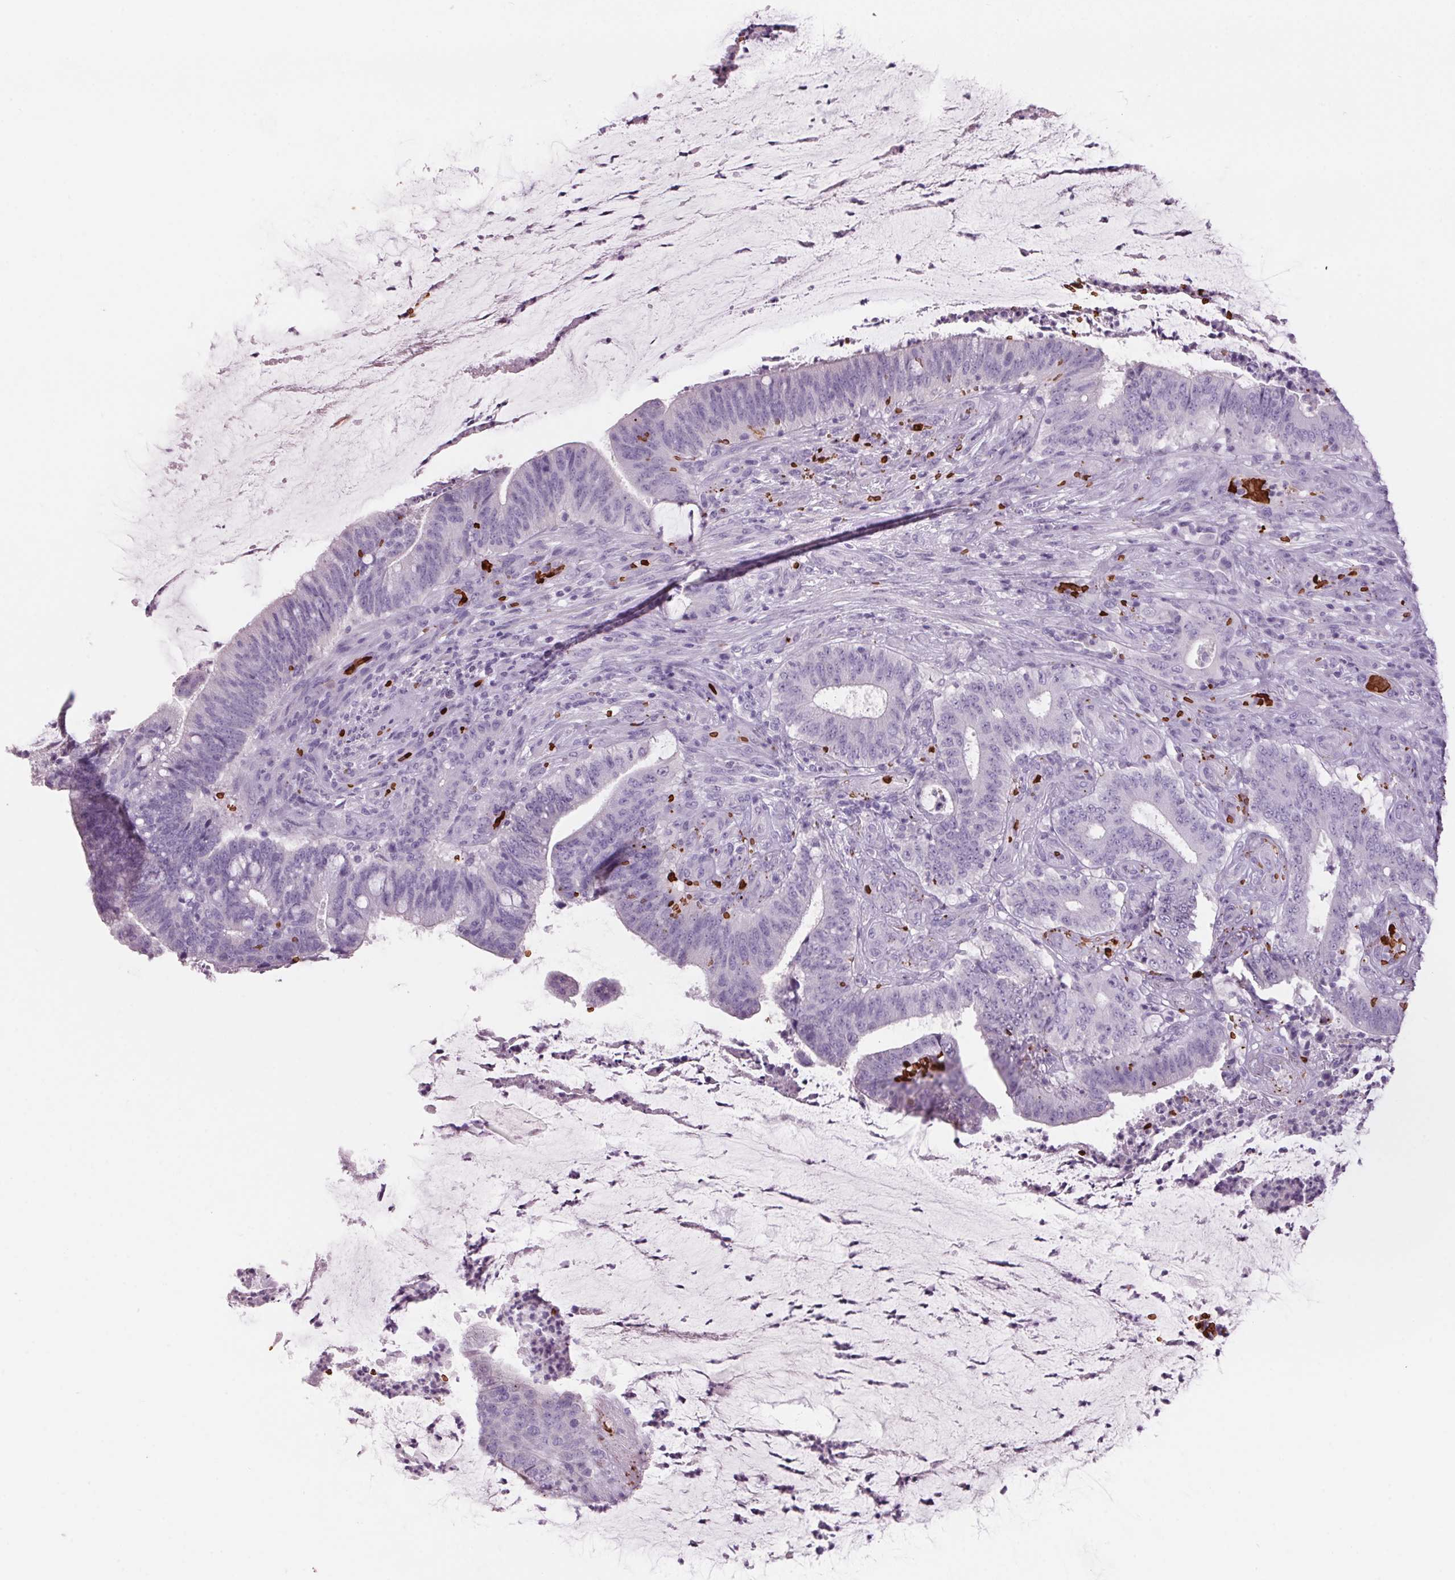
{"staining": {"intensity": "negative", "quantity": "none", "location": "none"}, "tissue": "colorectal cancer", "cell_type": "Tumor cells", "image_type": "cancer", "snomed": [{"axis": "morphology", "description": "Adenocarcinoma, NOS"}, {"axis": "topography", "description": "Colon"}], "caption": "High power microscopy image of an IHC micrograph of adenocarcinoma (colorectal), revealing no significant positivity in tumor cells.", "gene": "HBQ1", "patient": {"sex": "female", "age": 43}}